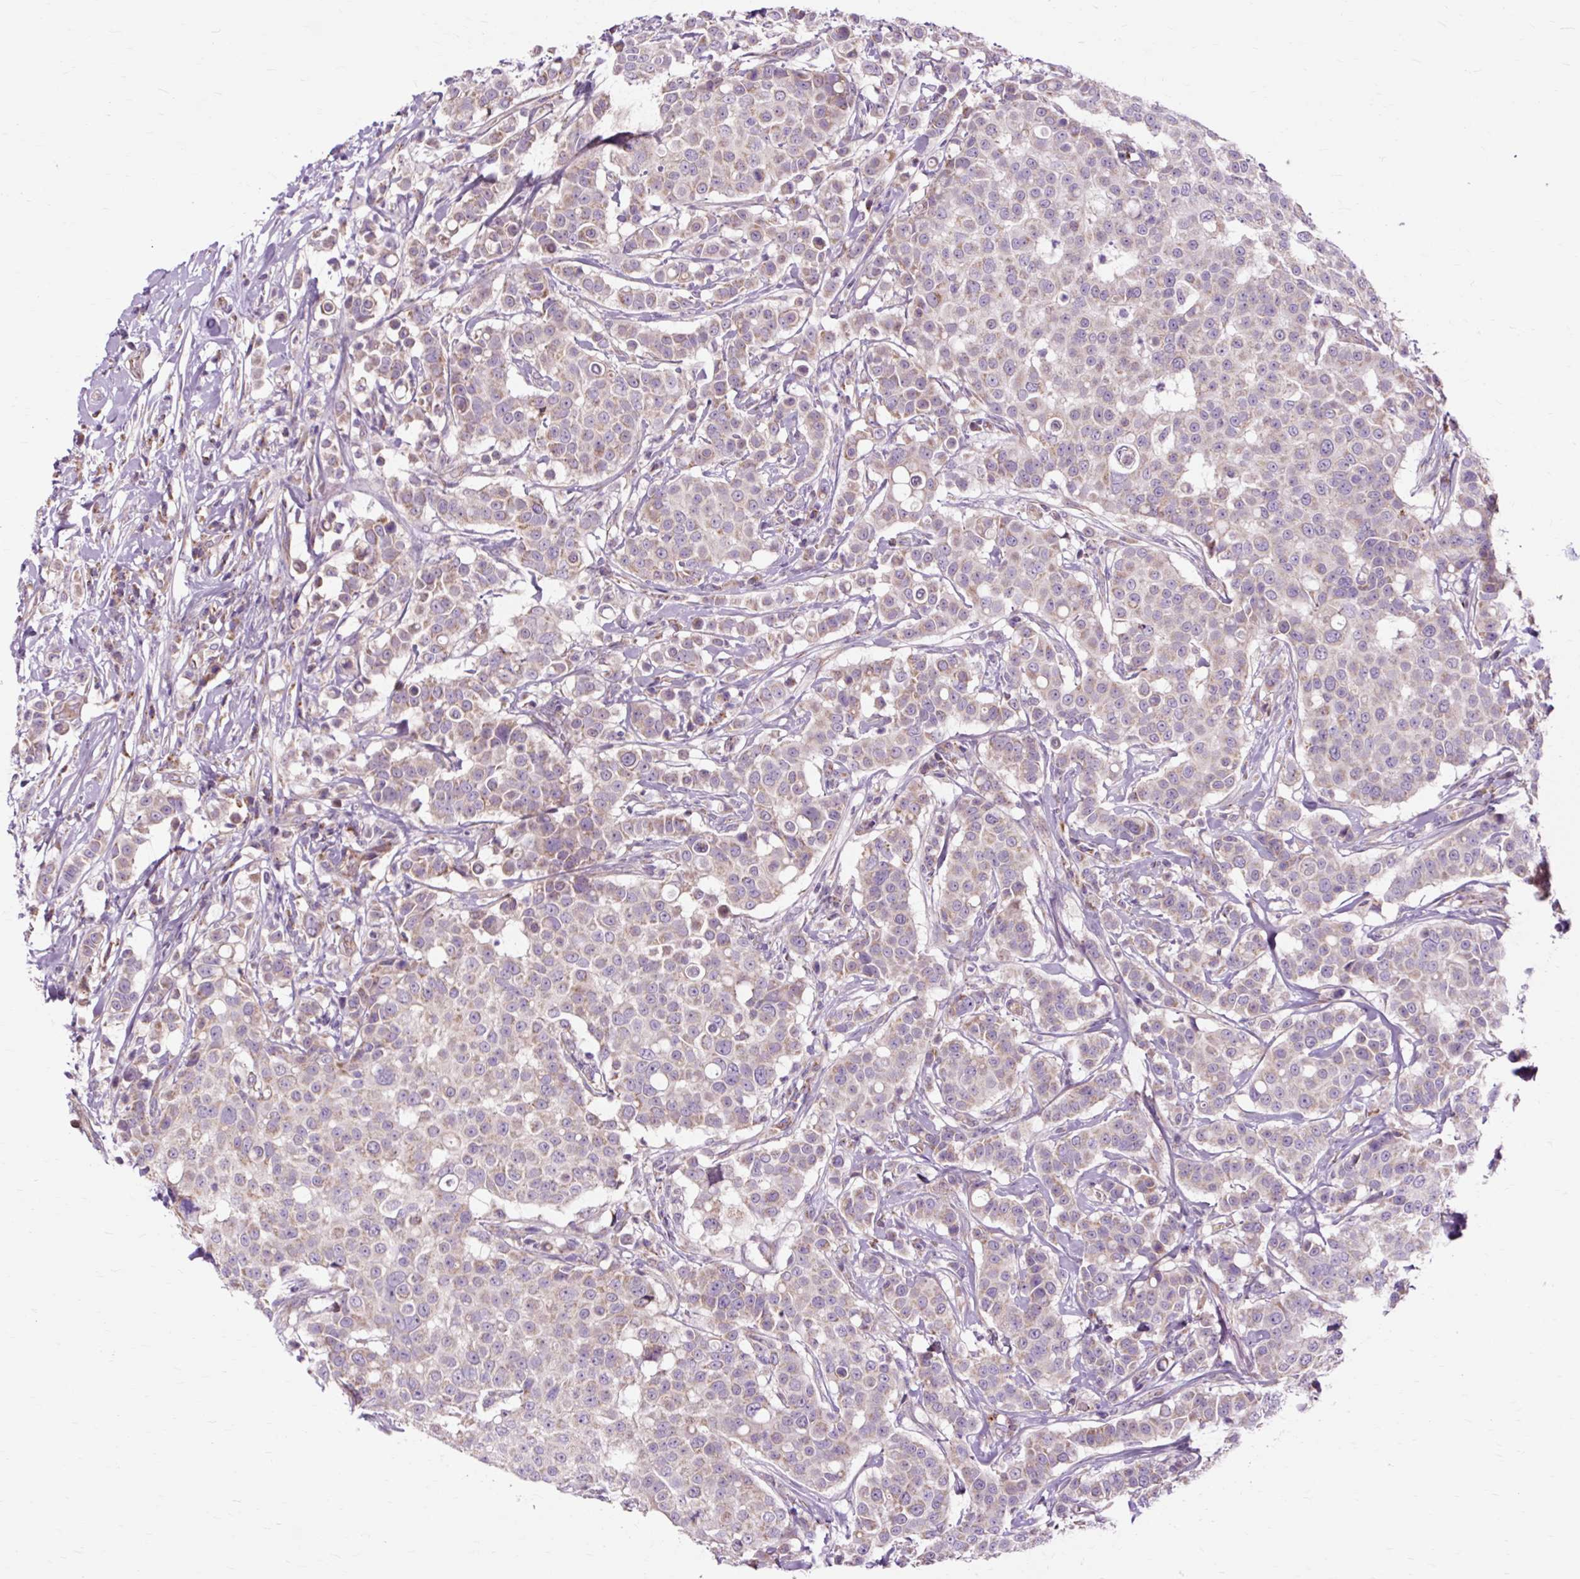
{"staining": {"intensity": "weak", "quantity": ">75%", "location": "cytoplasmic/membranous"}, "tissue": "breast cancer", "cell_type": "Tumor cells", "image_type": "cancer", "snomed": [{"axis": "morphology", "description": "Duct carcinoma"}, {"axis": "topography", "description": "Breast"}], "caption": "Breast cancer (infiltrating ductal carcinoma) was stained to show a protein in brown. There is low levels of weak cytoplasmic/membranous positivity in about >75% of tumor cells.", "gene": "PDZD2", "patient": {"sex": "female", "age": 27}}